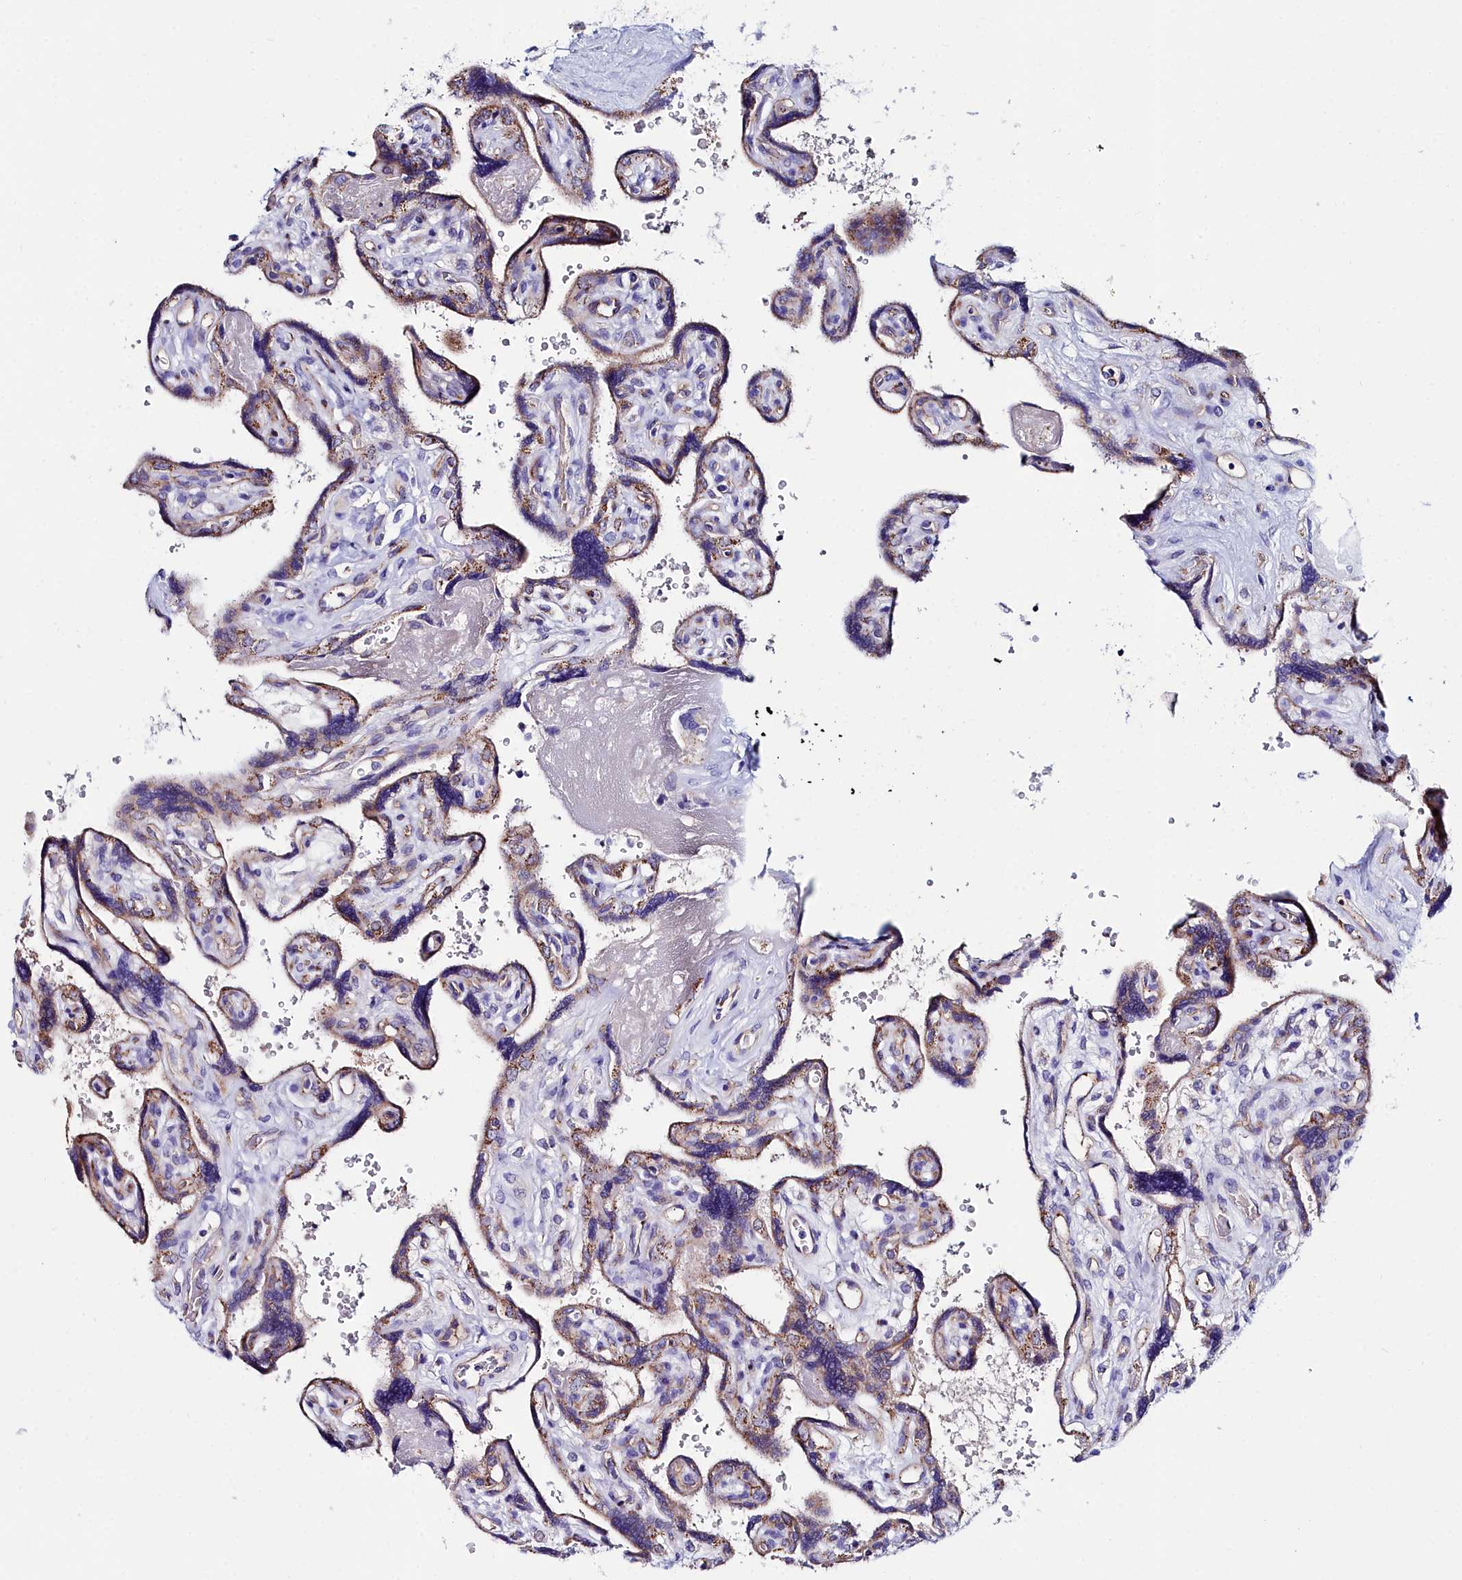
{"staining": {"intensity": "moderate", "quantity": "<25%", "location": "cytoplasmic/membranous"}, "tissue": "placenta", "cell_type": "Trophoblastic cells", "image_type": "normal", "snomed": [{"axis": "morphology", "description": "Normal tissue, NOS"}, {"axis": "topography", "description": "Placenta"}], "caption": "The micrograph reveals staining of benign placenta, revealing moderate cytoplasmic/membranous protein staining (brown color) within trophoblastic cells.", "gene": "SLC49A3", "patient": {"sex": "female", "age": 39}}